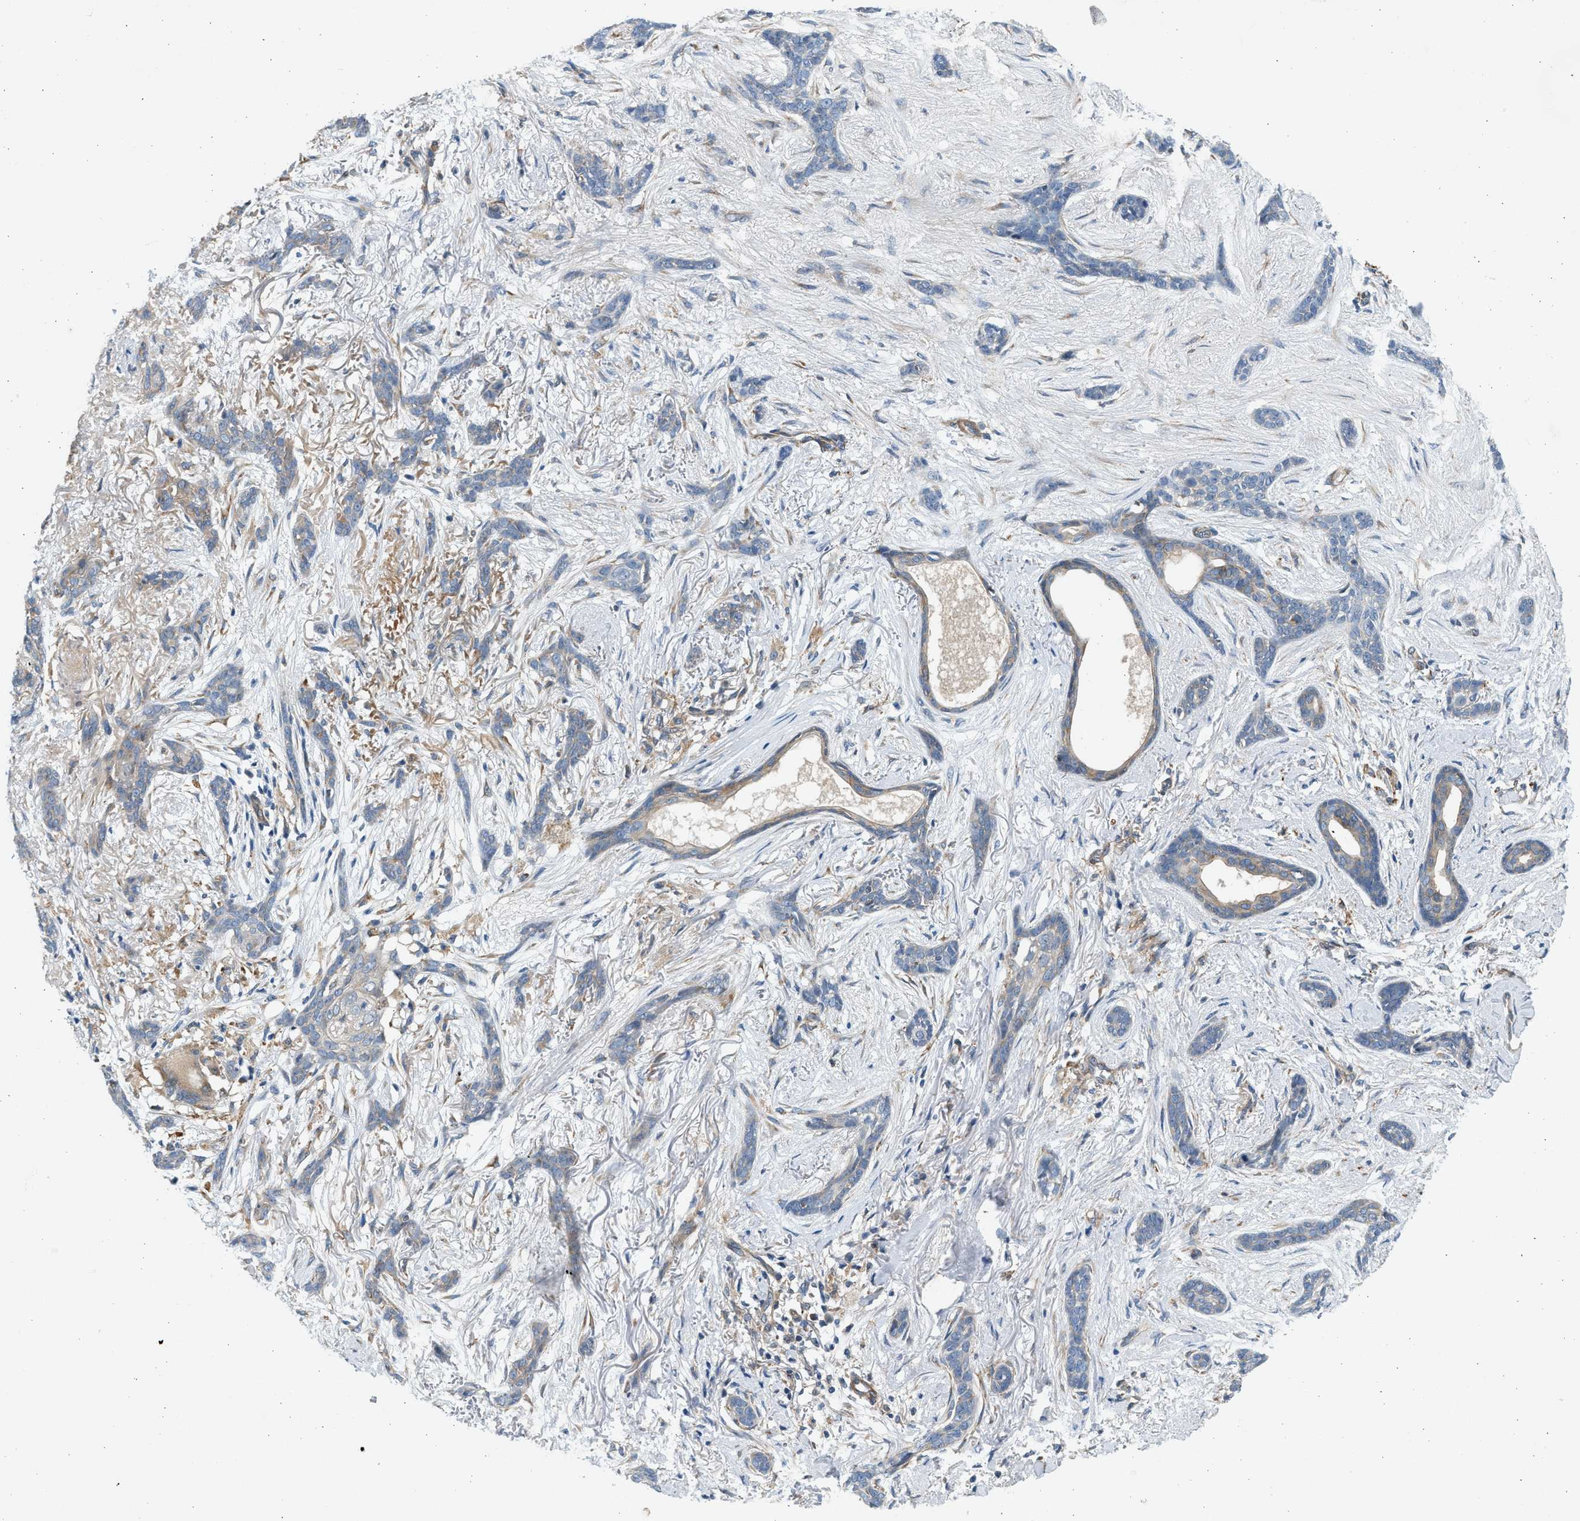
{"staining": {"intensity": "weak", "quantity": "<25%", "location": "cytoplasmic/membranous"}, "tissue": "skin cancer", "cell_type": "Tumor cells", "image_type": "cancer", "snomed": [{"axis": "morphology", "description": "Basal cell carcinoma"}, {"axis": "morphology", "description": "Adnexal tumor, benign"}, {"axis": "topography", "description": "Skin"}], "caption": "This micrograph is of skin benign adnexal tumor stained with immunohistochemistry to label a protein in brown with the nuclei are counter-stained blue. There is no staining in tumor cells.", "gene": "KDELR2", "patient": {"sex": "female", "age": 42}}